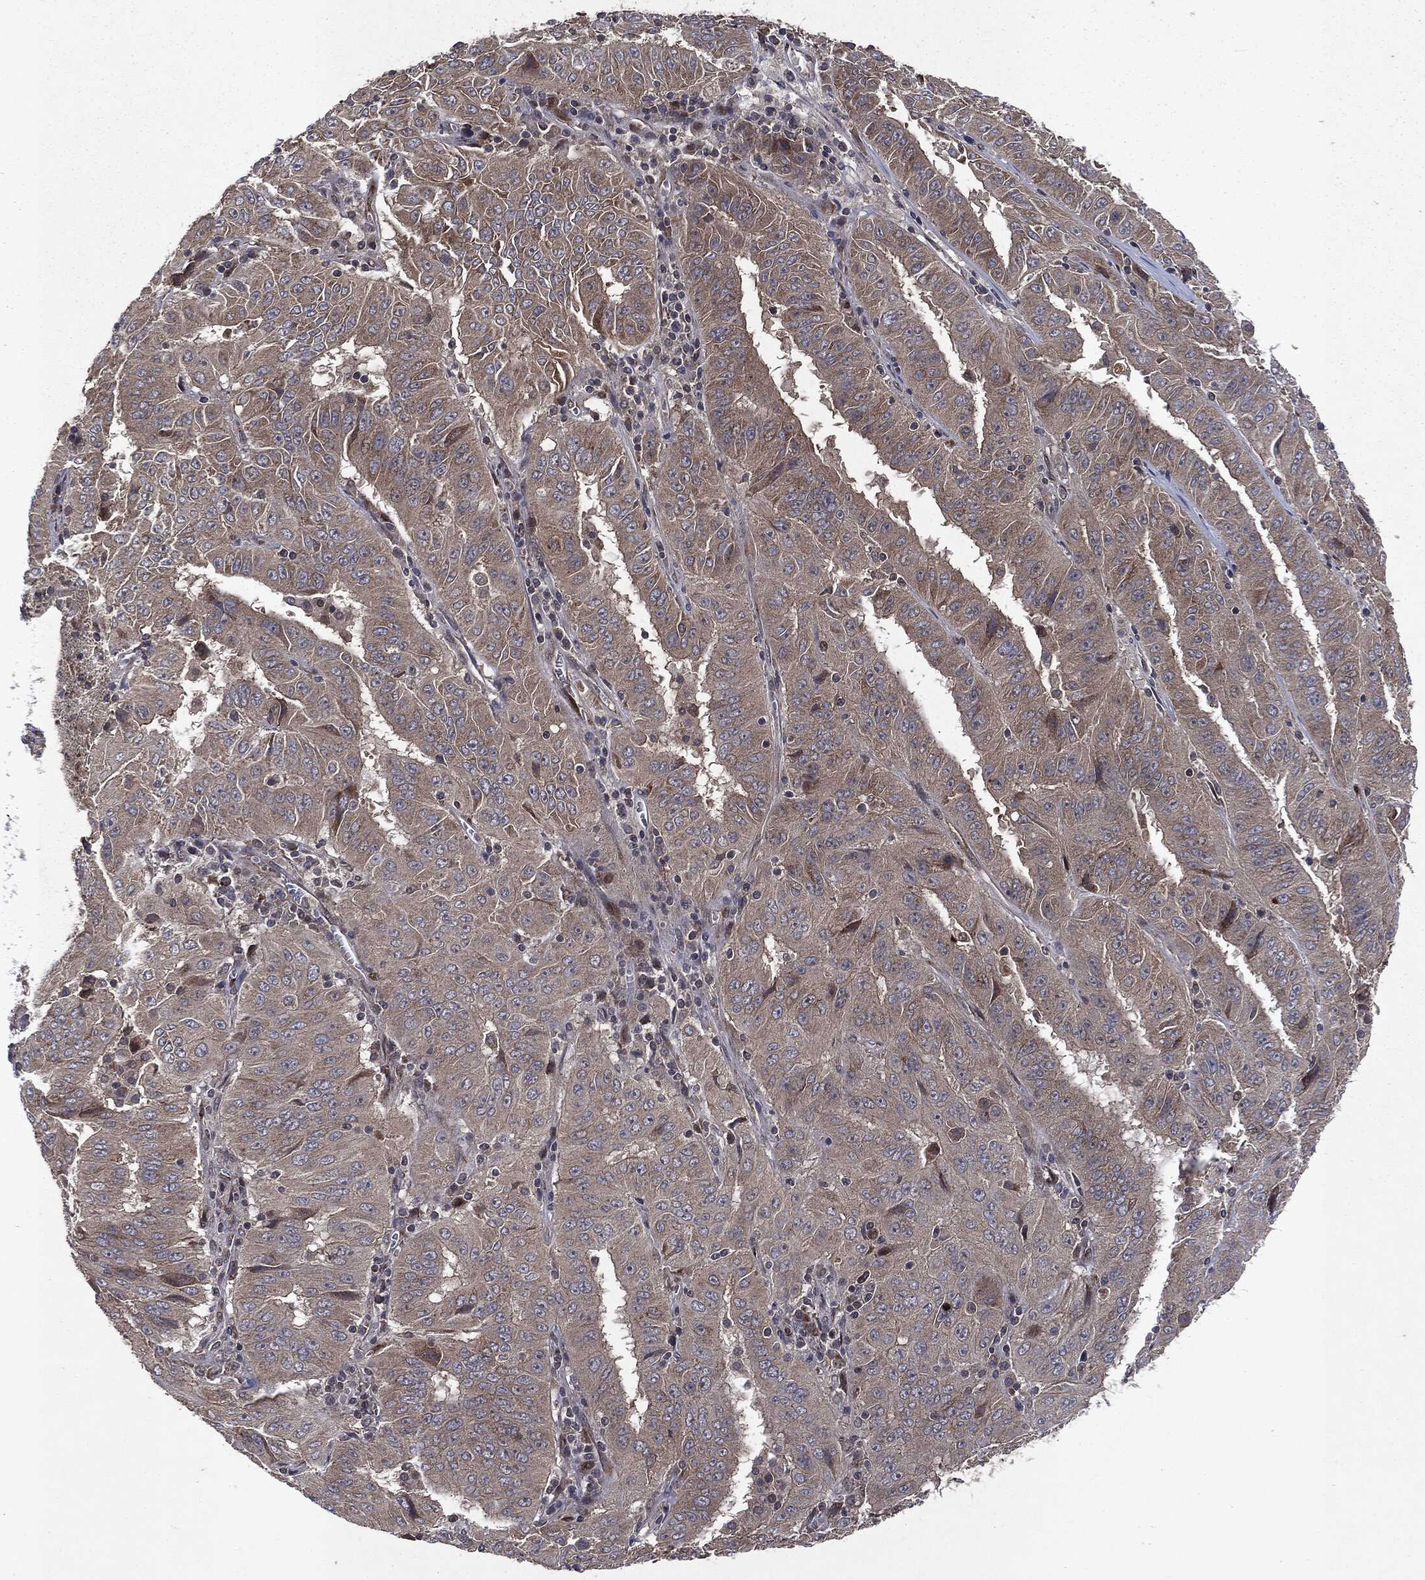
{"staining": {"intensity": "moderate", "quantity": "<25%", "location": "cytoplasmic/membranous"}, "tissue": "pancreatic cancer", "cell_type": "Tumor cells", "image_type": "cancer", "snomed": [{"axis": "morphology", "description": "Adenocarcinoma, NOS"}, {"axis": "topography", "description": "Pancreas"}], "caption": "Protein staining reveals moderate cytoplasmic/membranous expression in about <25% of tumor cells in pancreatic cancer (adenocarcinoma). The staining was performed using DAB, with brown indicating positive protein expression. Nuclei are stained blue with hematoxylin.", "gene": "PLPPR2", "patient": {"sex": "male", "age": 63}}